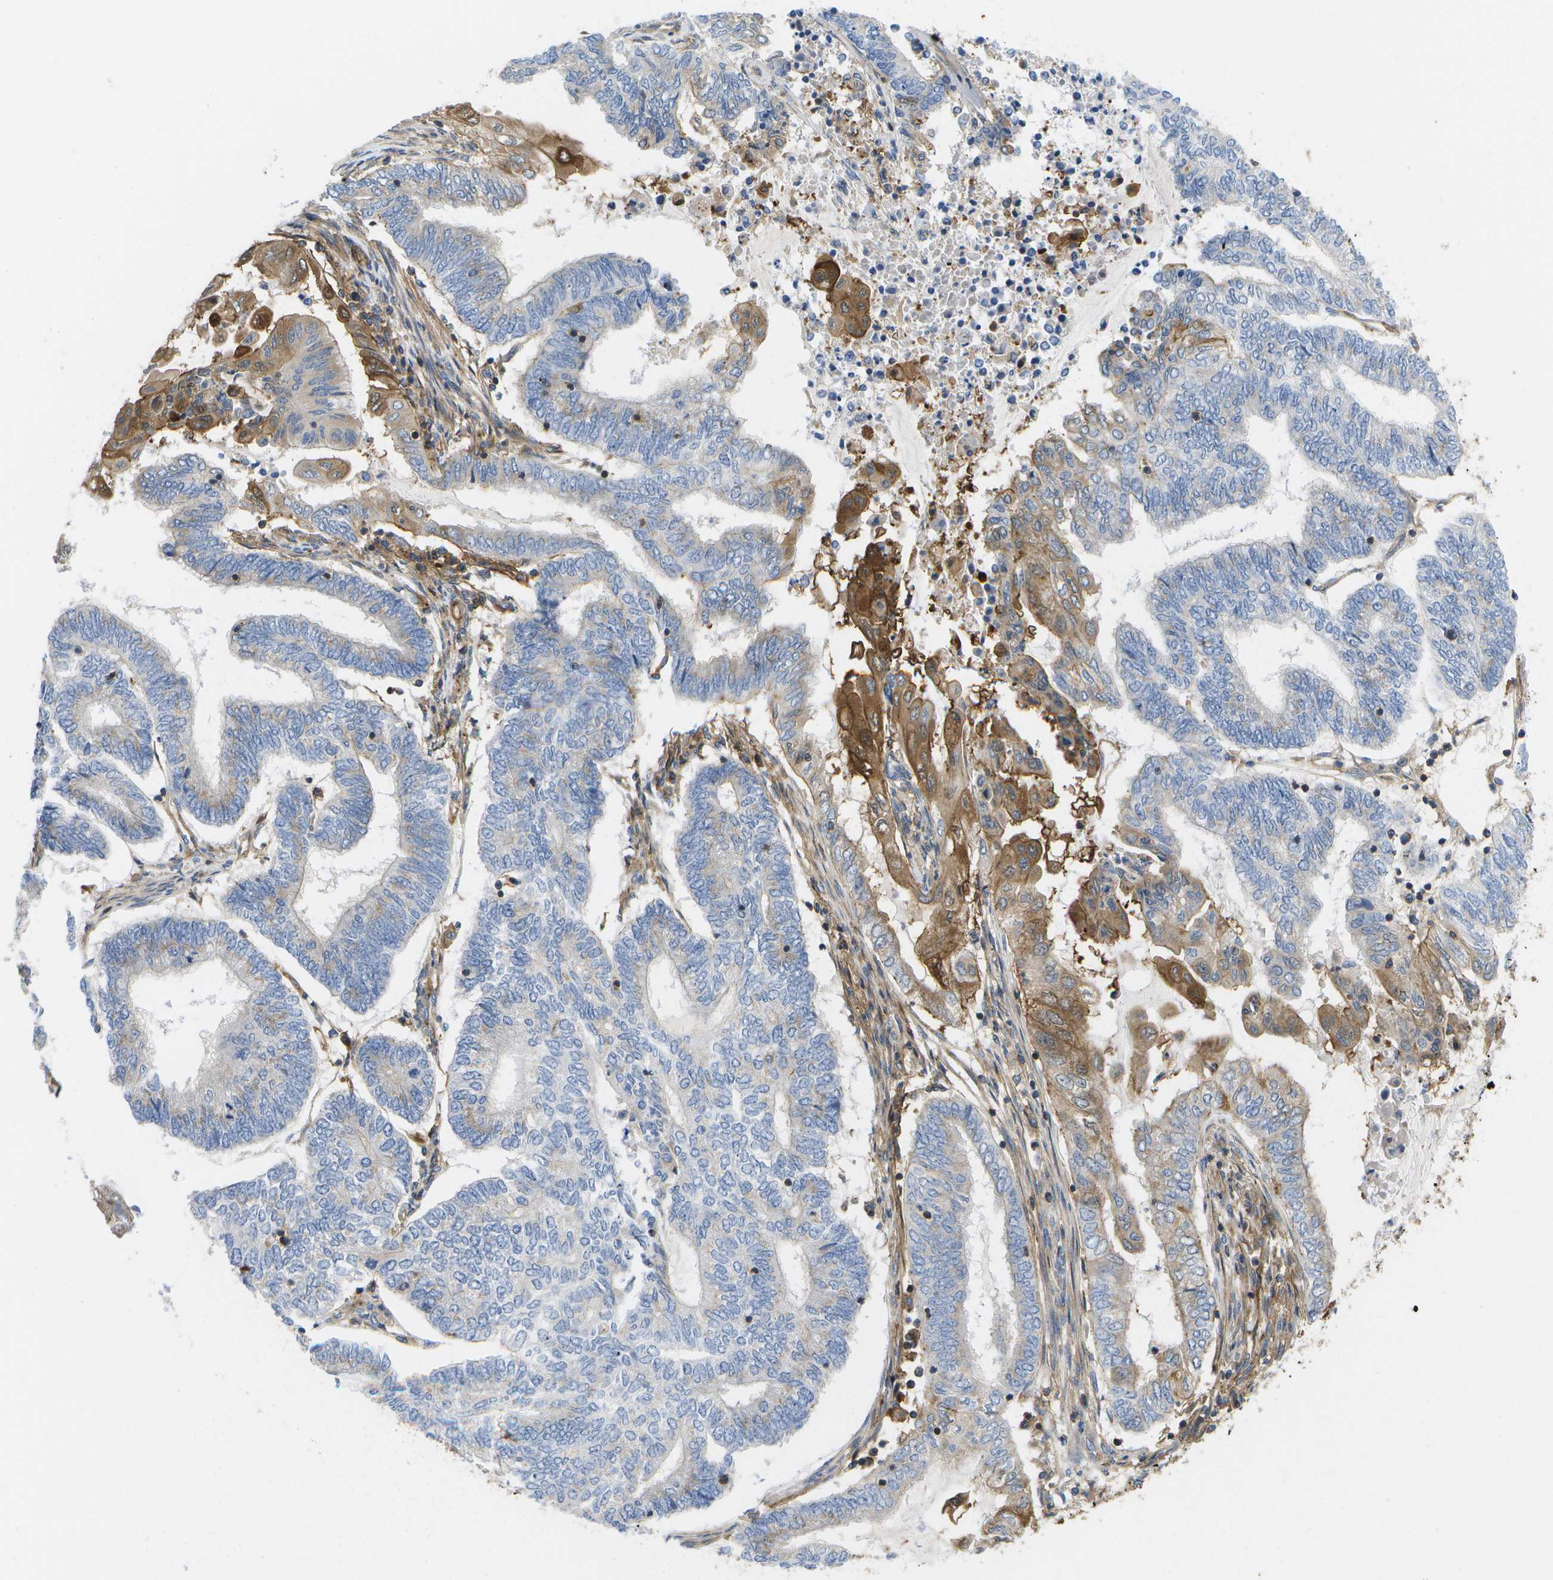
{"staining": {"intensity": "strong", "quantity": "<25%", "location": "cytoplasmic/membranous"}, "tissue": "endometrial cancer", "cell_type": "Tumor cells", "image_type": "cancer", "snomed": [{"axis": "morphology", "description": "Adenocarcinoma, NOS"}, {"axis": "topography", "description": "Uterus"}, {"axis": "topography", "description": "Endometrium"}], "caption": "The image exhibits immunohistochemical staining of adenocarcinoma (endometrial). There is strong cytoplasmic/membranous staining is appreciated in about <25% of tumor cells.", "gene": "BST2", "patient": {"sex": "female", "age": 70}}